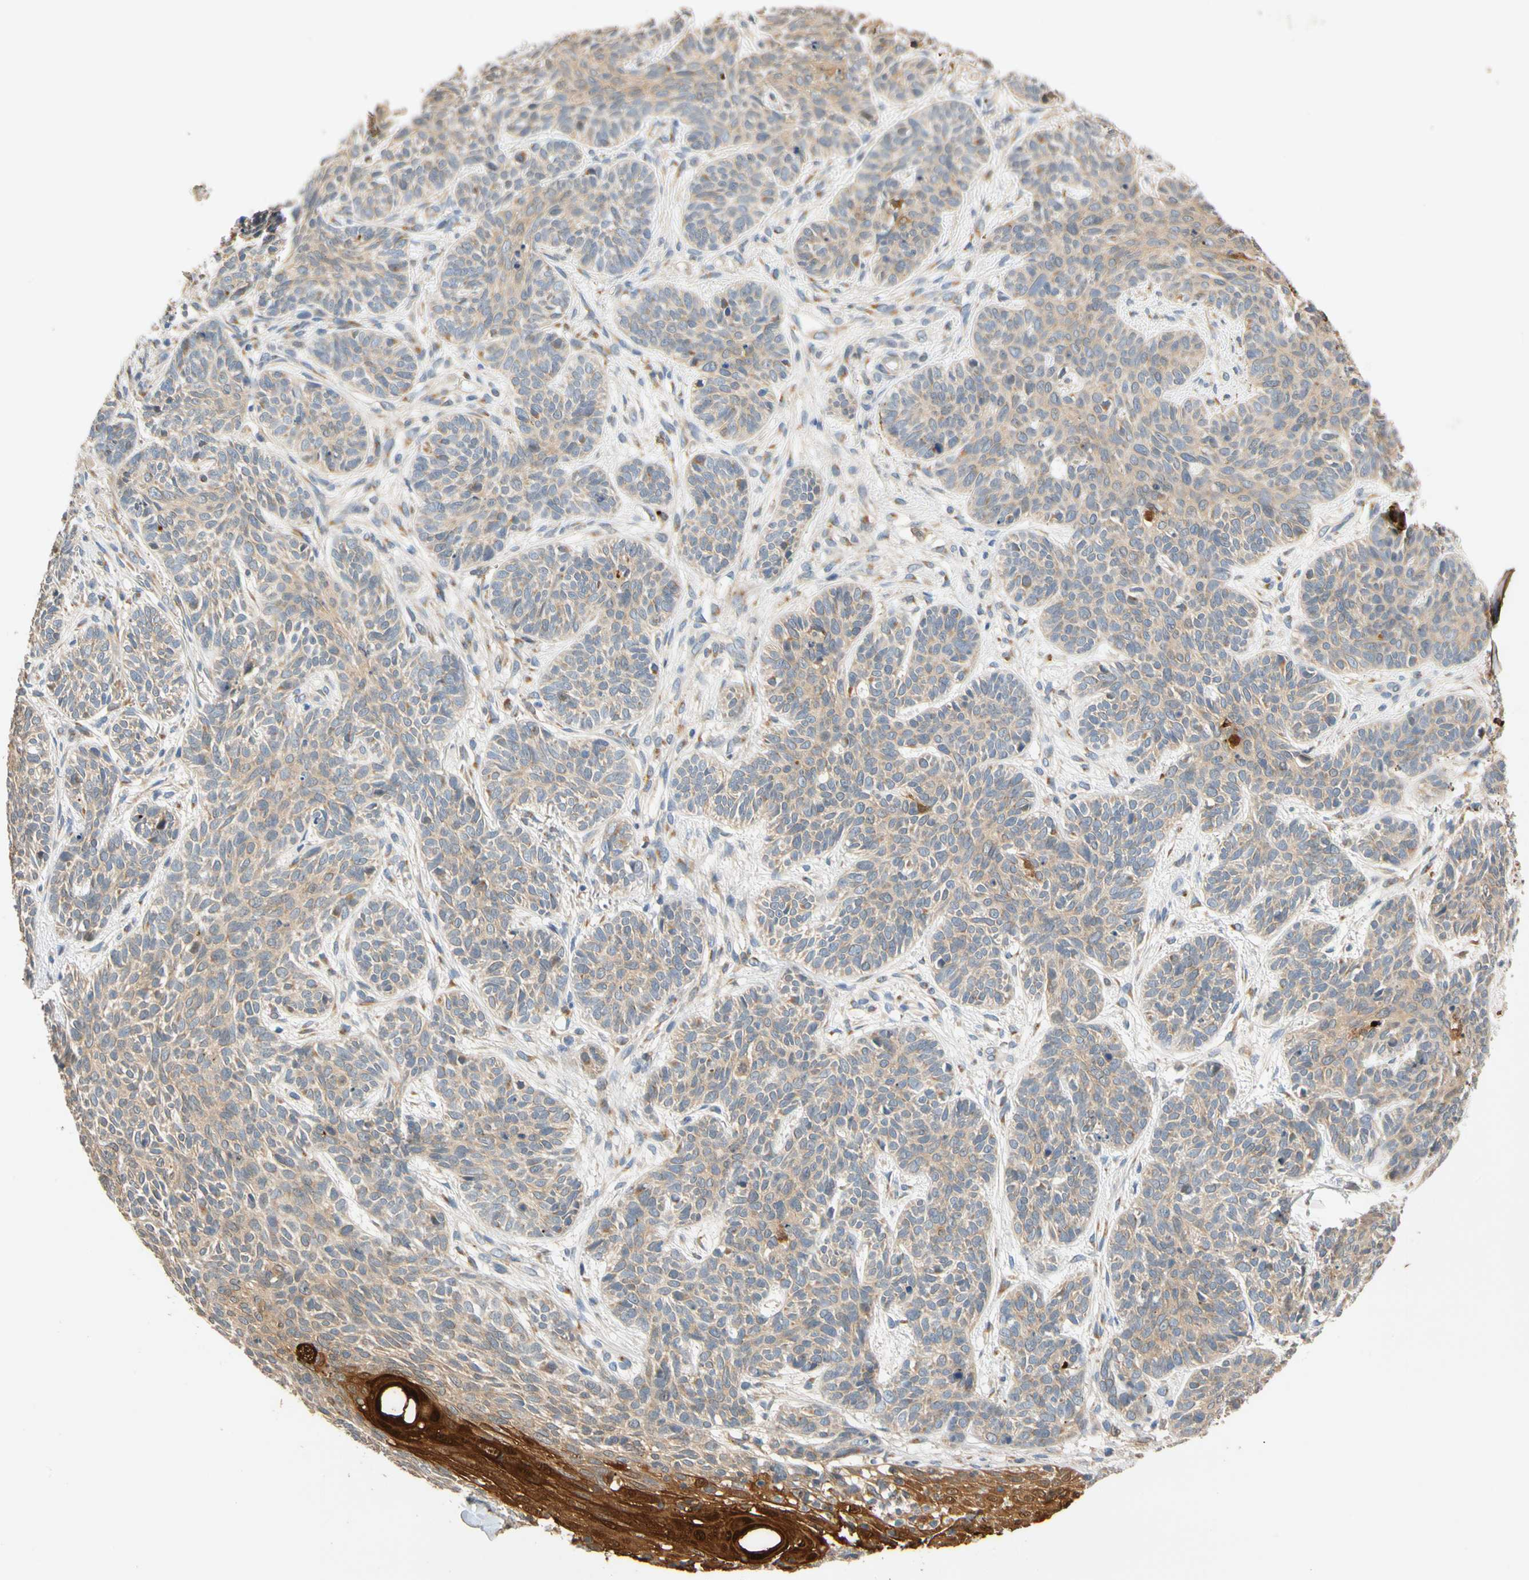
{"staining": {"intensity": "weak", "quantity": "25%-75%", "location": "cytoplasmic/membranous"}, "tissue": "skin cancer", "cell_type": "Tumor cells", "image_type": "cancer", "snomed": [{"axis": "morphology", "description": "Normal tissue, NOS"}, {"axis": "morphology", "description": "Basal cell carcinoma"}, {"axis": "topography", "description": "Skin"}], "caption": "About 25%-75% of tumor cells in human skin cancer display weak cytoplasmic/membranous protein positivity as visualized by brown immunohistochemical staining.", "gene": "GPSM2", "patient": {"sex": "male", "age": 52}}